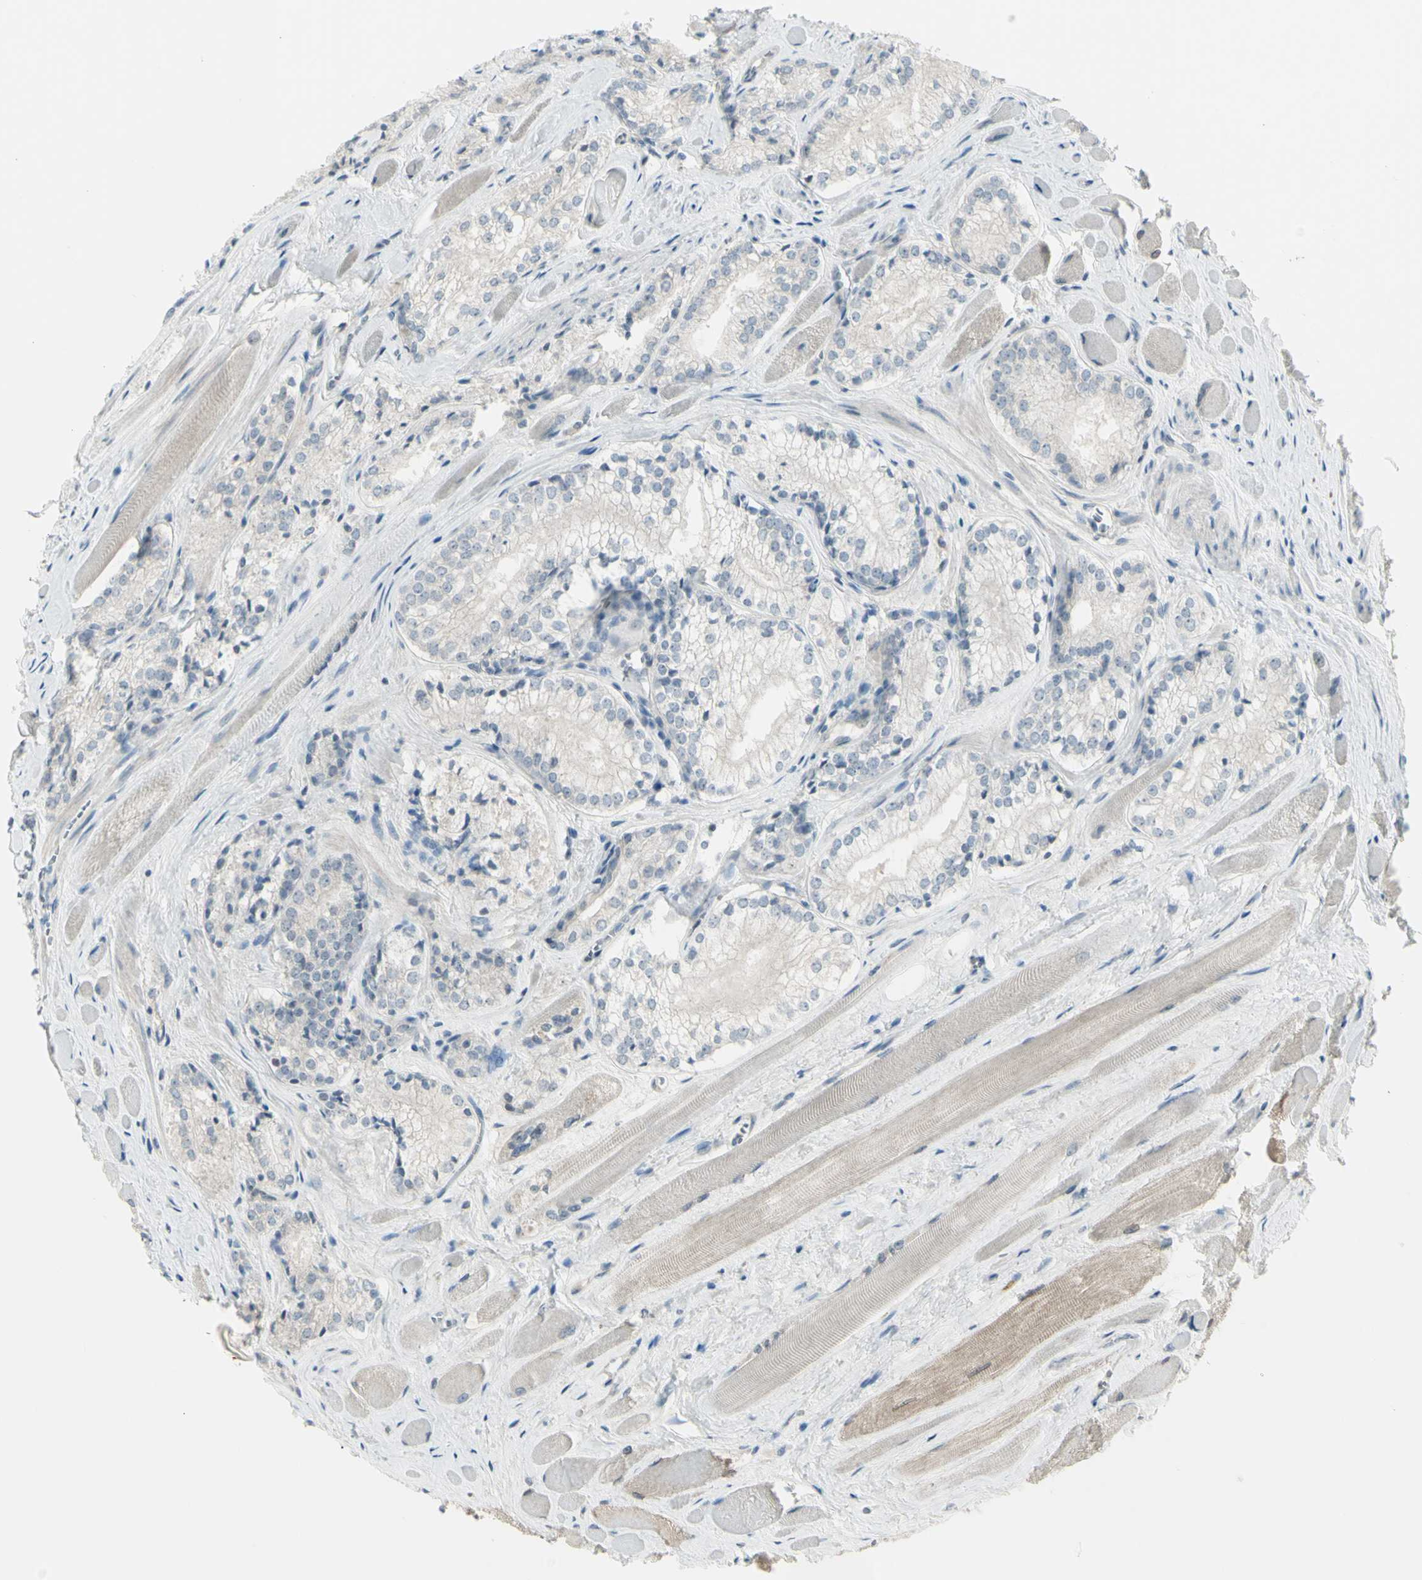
{"staining": {"intensity": "weak", "quantity": ">75%", "location": "cytoplasmic/membranous"}, "tissue": "prostate cancer", "cell_type": "Tumor cells", "image_type": "cancer", "snomed": [{"axis": "morphology", "description": "Adenocarcinoma, Low grade"}, {"axis": "topography", "description": "Prostate"}], "caption": "Immunohistochemistry histopathology image of neoplastic tissue: human prostate cancer (adenocarcinoma (low-grade)) stained using immunohistochemistry (IHC) displays low levels of weak protein expression localized specifically in the cytoplasmic/membranous of tumor cells, appearing as a cytoplasmic/membranous brown color.", "gene": "SH3GL2", "patient": {"sex": "male", "age": 60}}